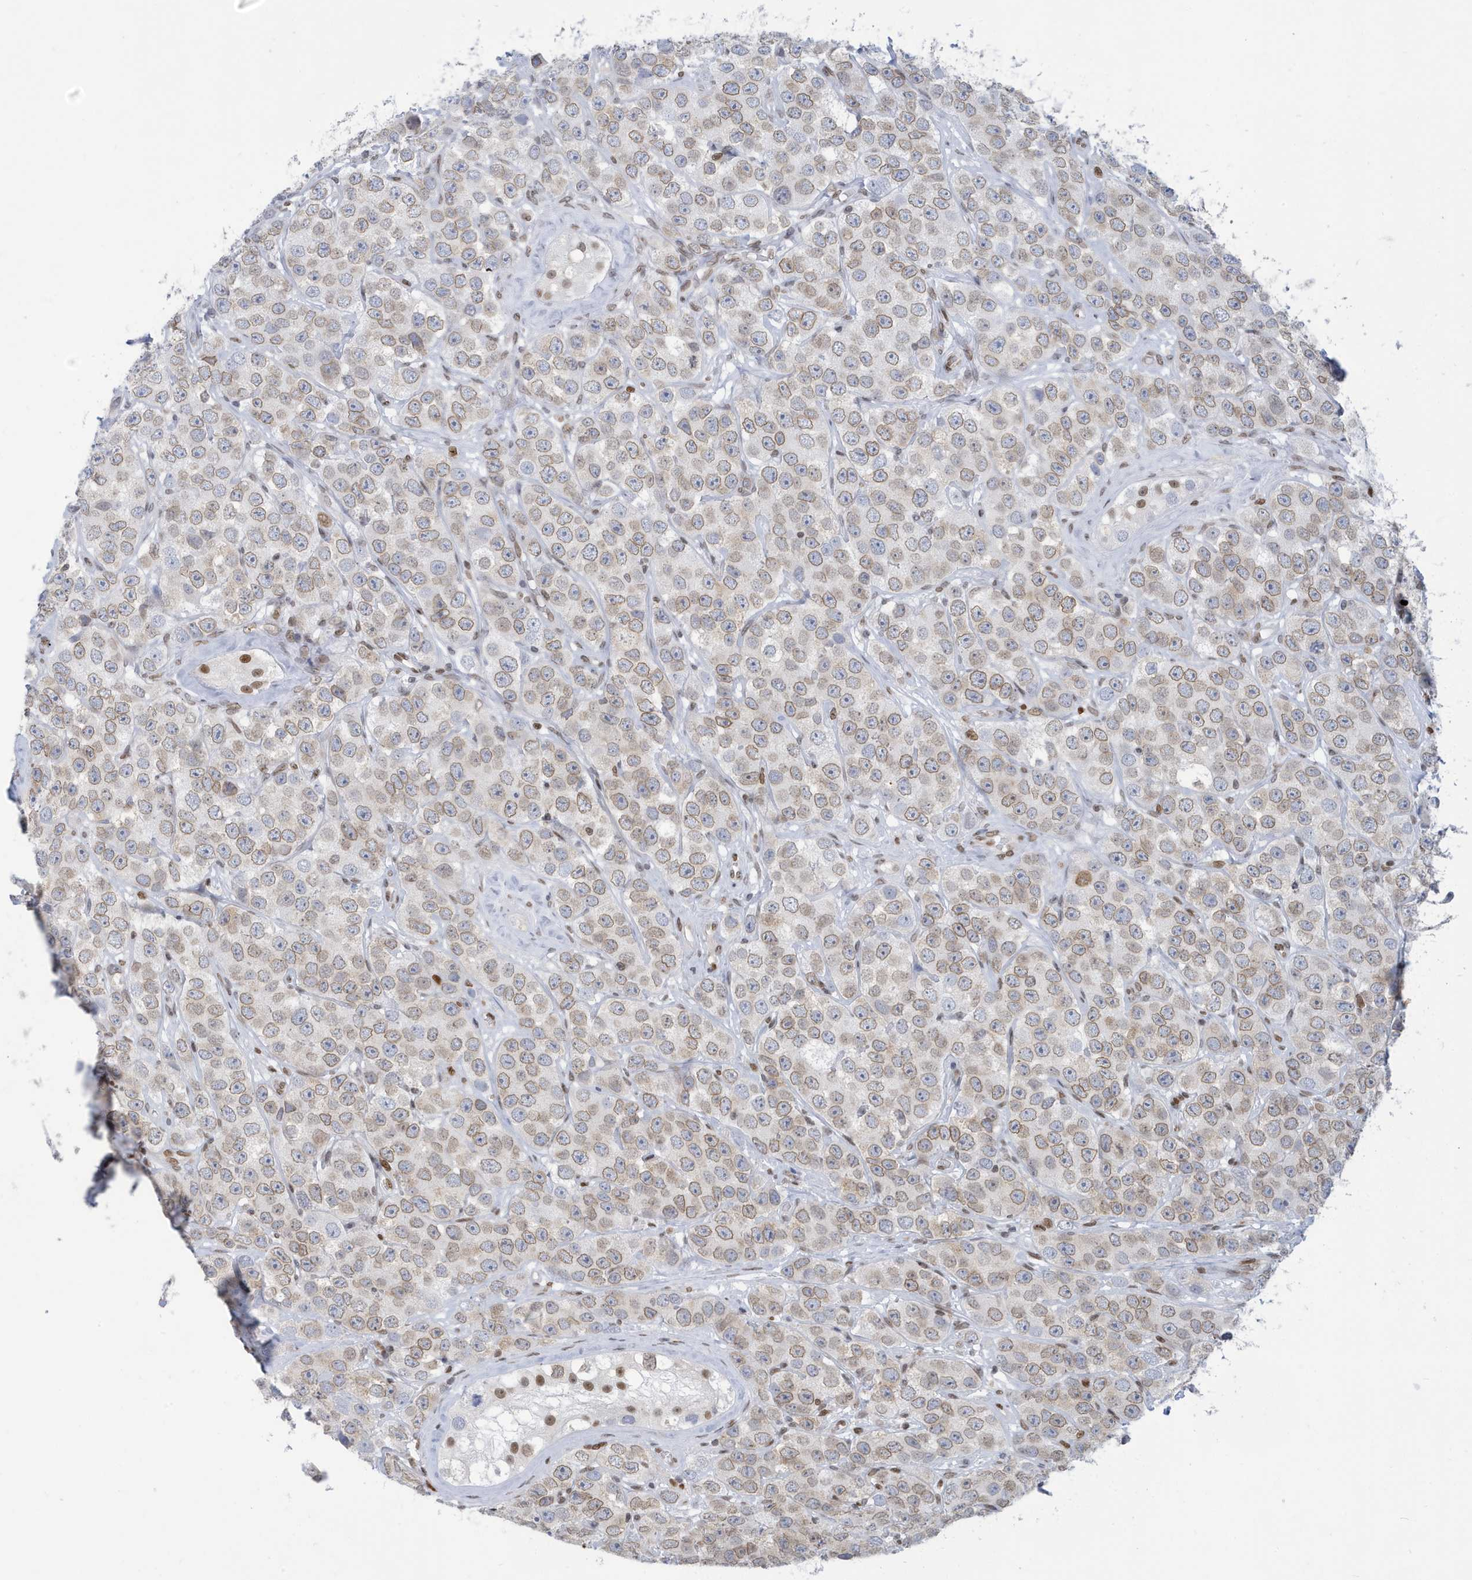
{"staining": {"intensity": "weak", "quantity": ">75%", "location": "cytoplasmic/membranous,nuclear"}, "tissue": "testis cancer", "cell_type": "Tumor cells", "image_type": "cancer", "snomed": [{"axis": "morphology", "description": "Seminoma, NOS"}, {"axis": "topography", "description": "Testis"}], "caption": "A brown stain highlights weak cytoplasmic/membranous and nuclear positivity of a protein in seminoma (testis) tumor cells.", "gene": "PCYT1A", "patient": {"sex": "male", "age": 28}}